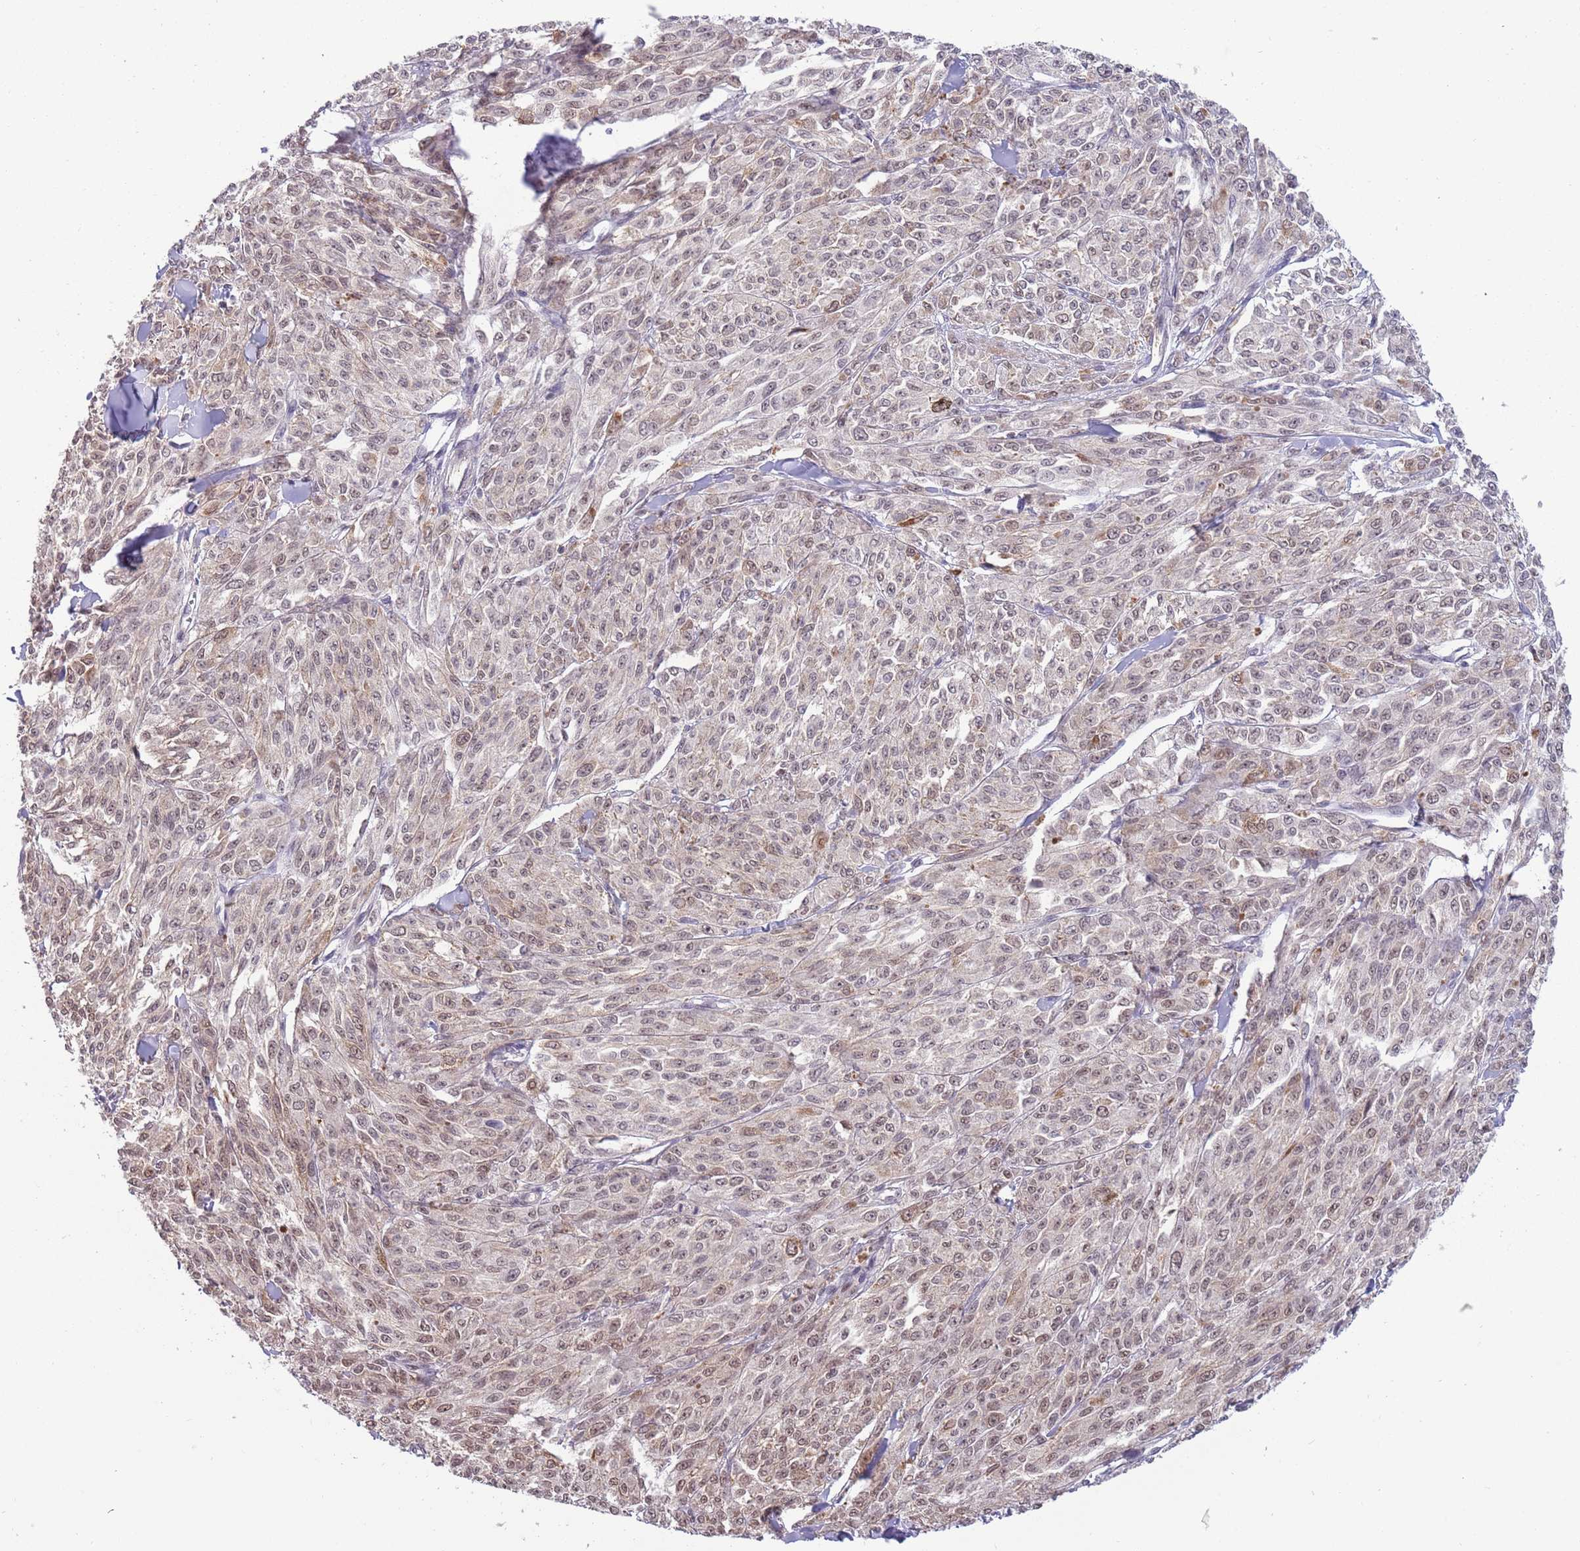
{"staining": {"intensity": "weak", "quantity": ">75%", "location": "nuclear"}, "tissue": "melanoma", "cell_type": "Tumor cells", "image_type": "cancer", "snomed": [{"axis": "morphology", "description": "Malignant melanoma, NOS"}, {"axis": "topography", "description": "Skin"}], "caption": "A brown stain labels weak nuclear positivity of a protein in human melanoma tumor cells.", "gene": "ZBTB7A", "patient": {"sex": "female", "age": 52}}